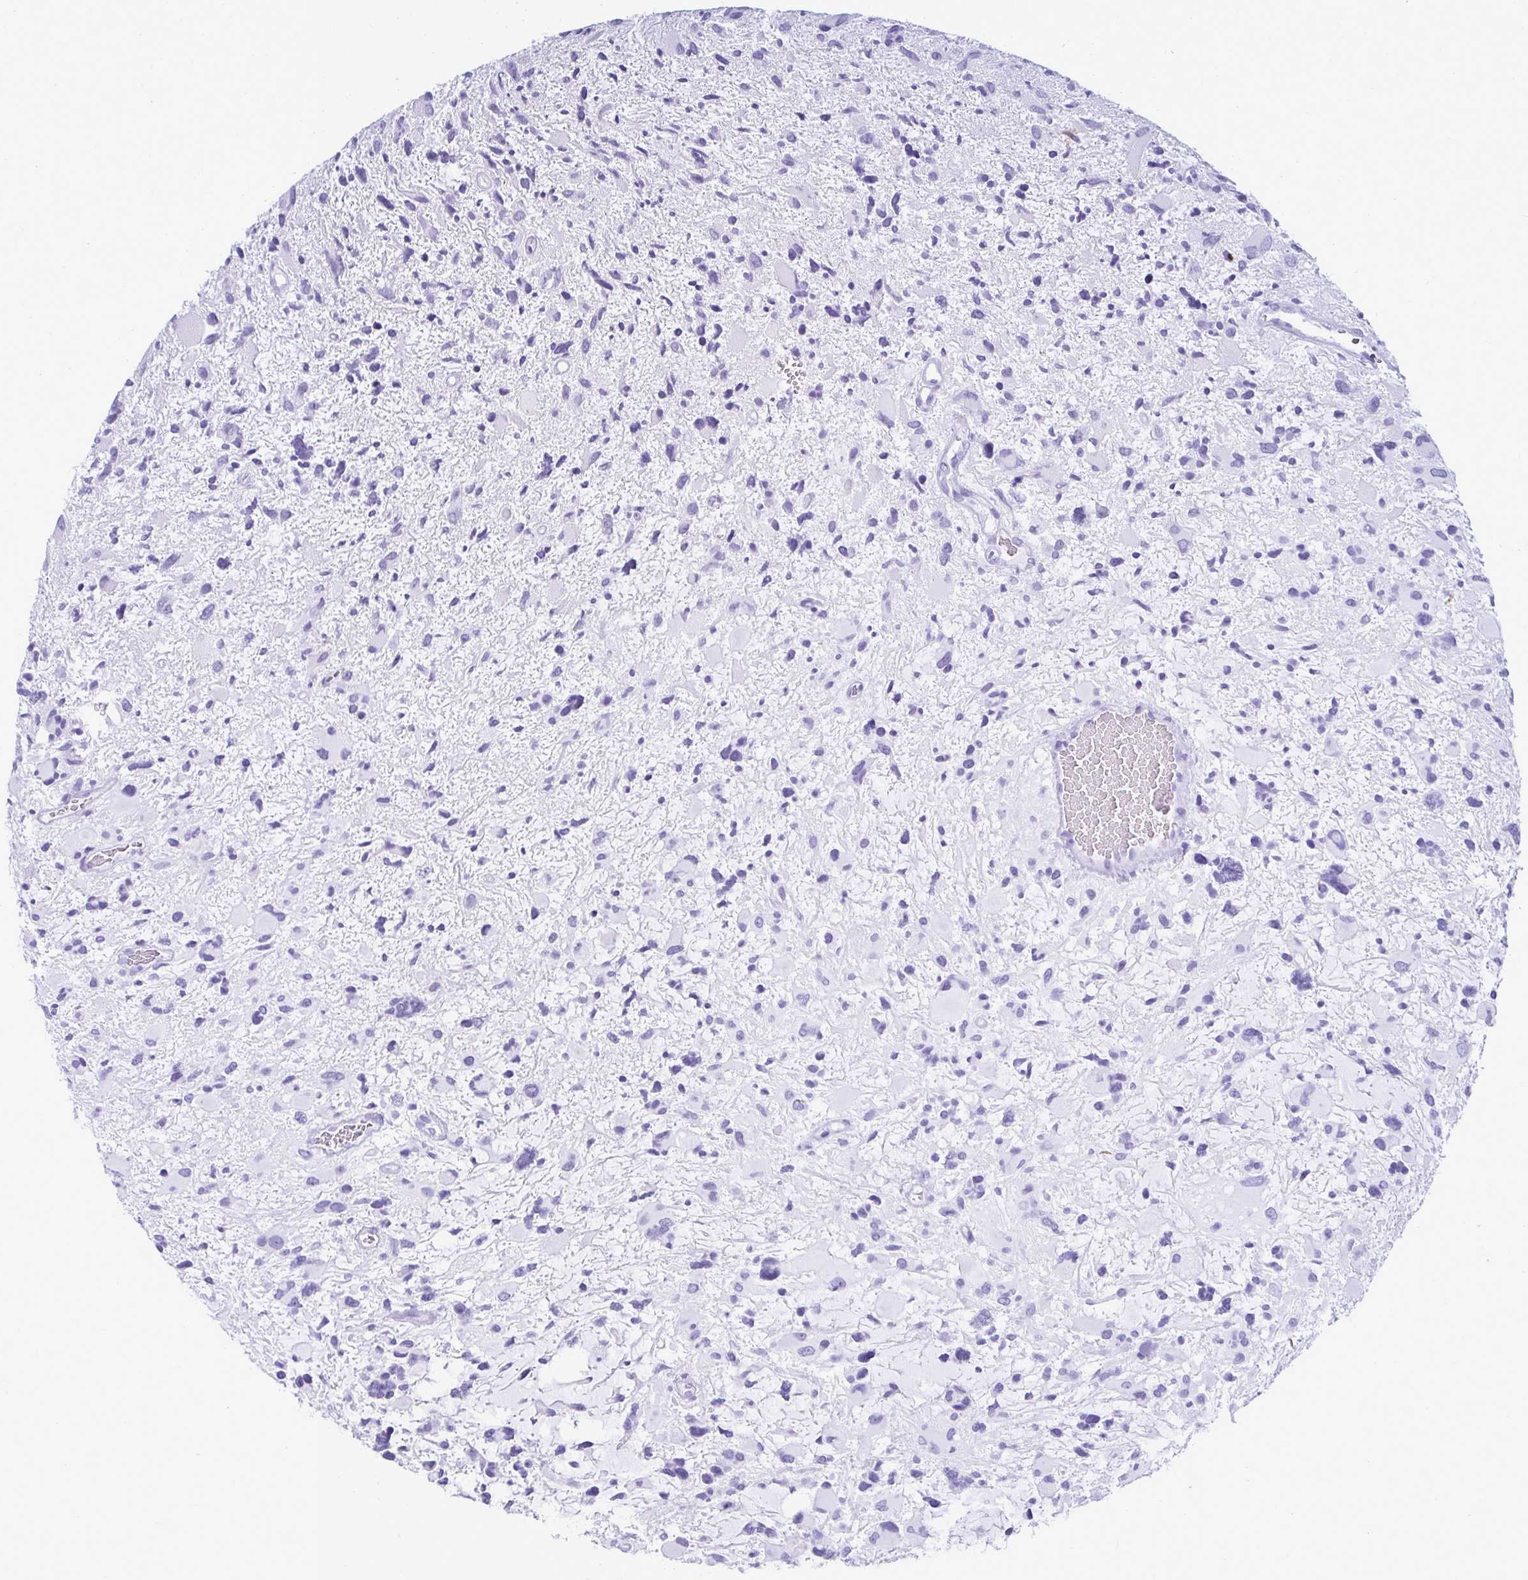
{"staining": {"intensity": "negative", "quantity": "none", "location": "none"}, "tissue": "glioma", "cell_type": "Tumor cells", "image_type": "cancer", "snomed": [{"axis": "morphology", "description": "Glioma, malignant, High grade"}, {"axis": "topography", "description": "Brain"}], "caption": "DAB immunohistochemical staining of human glioma exhibits no significant positivity in tumor cells.", "gene": "ATP4B", "patient": {"sex": "female", "age": 11}}